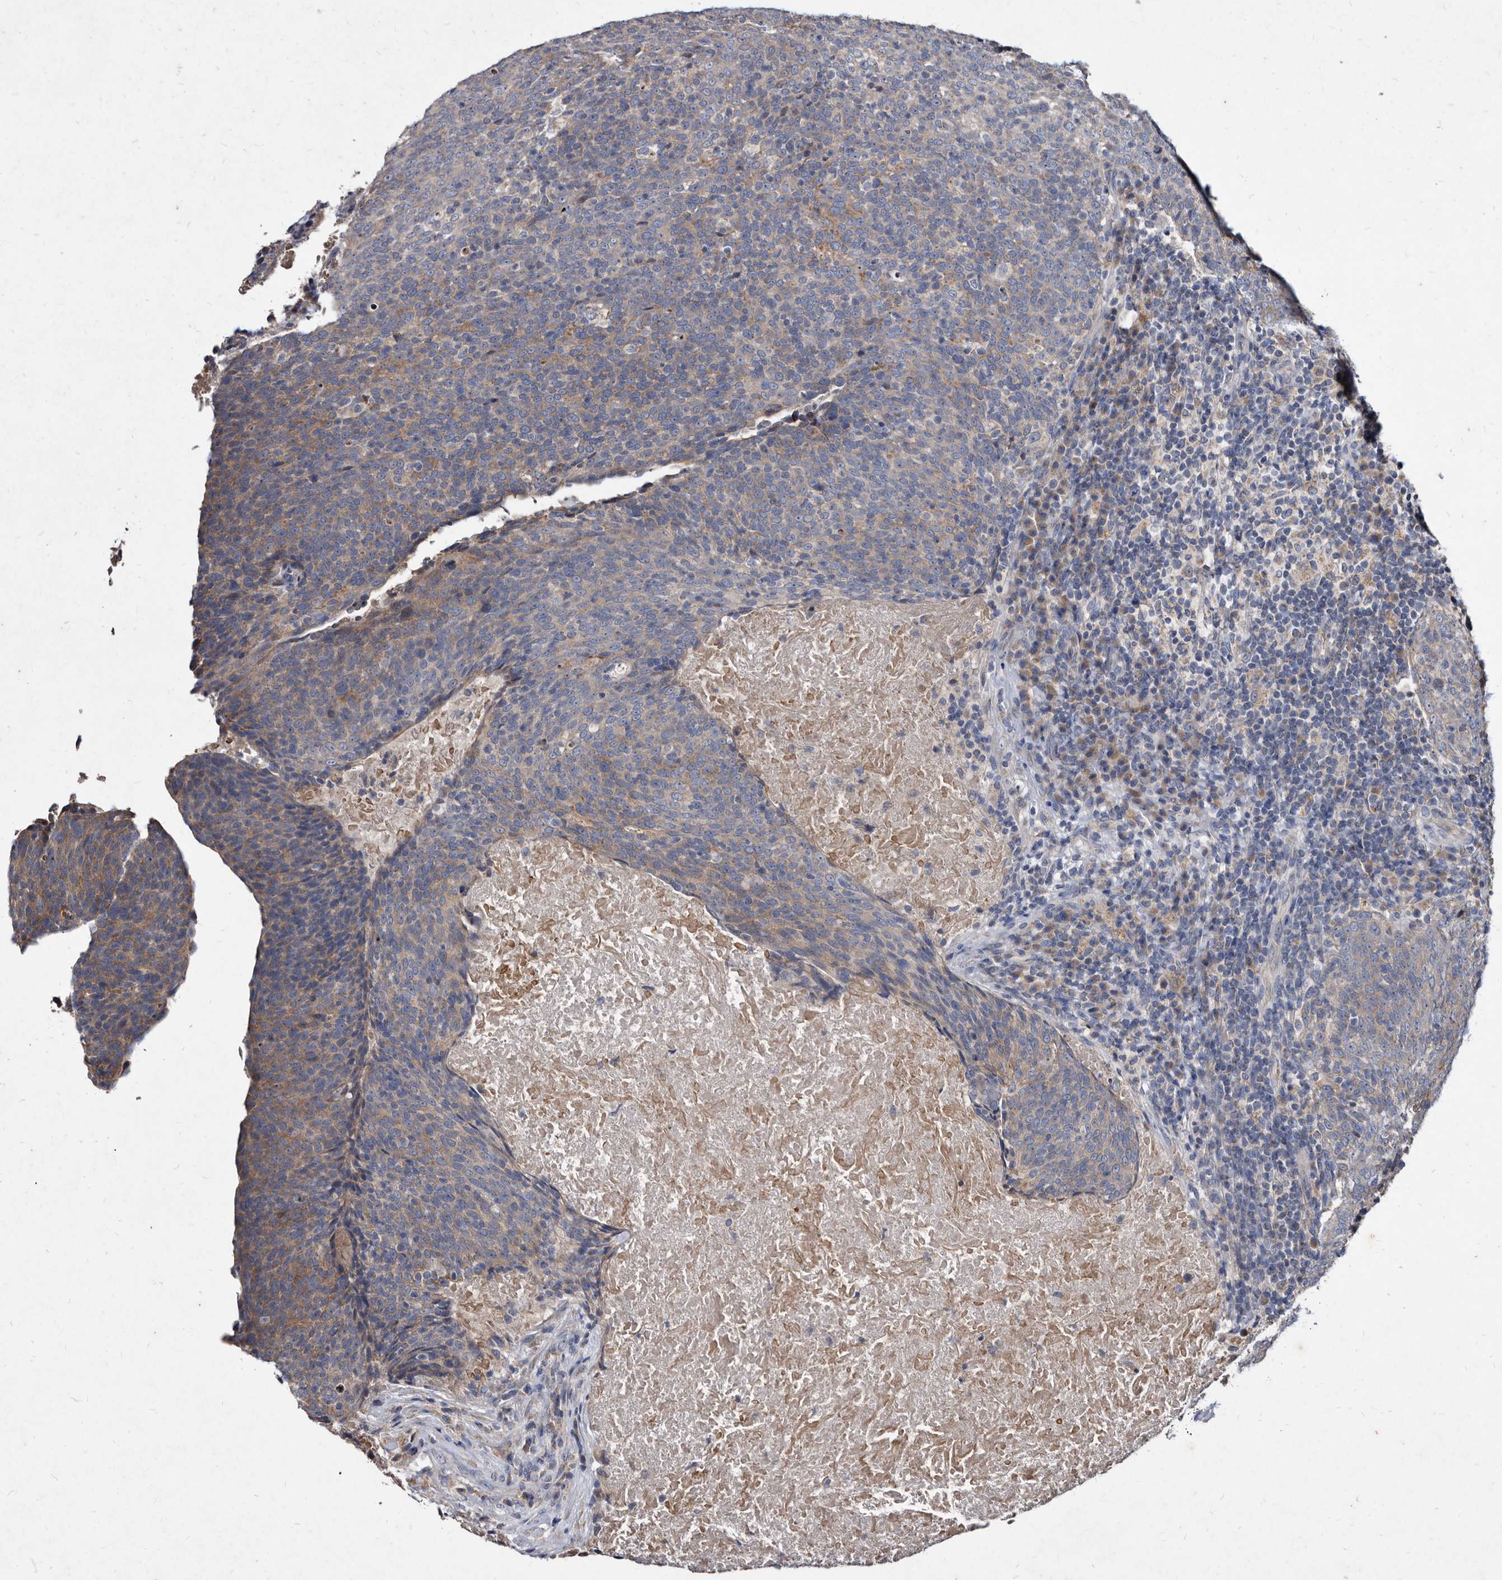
{"staining": {"intensity": "weak", "quantity": "25%-75%", "location": "cytoplasmic/membranous"}, "tissue": "head and neck cancer", "cell_type": "Tumor cells", "image_type": "cancer", "snomed": [{"axis": "morphology", "description": "Squamous cell carcinoma, NOS"}, {"axis": "morphology", "description": "Squamous cell carcinoma, metastatic, NOS"}, {"axis": "topography", "description": "Lymph node"}, {"axis": "topography", "description": "Head-Neck"}], "caption": "This is an image of immunohistochemistry staining of head and neck squamous cell carcinoma, which shows weak positivity in the cytoplasmic/membranous of tumor cells.", "gene": "YPEL3", "patient": {"sex": "male", "age": 62}}